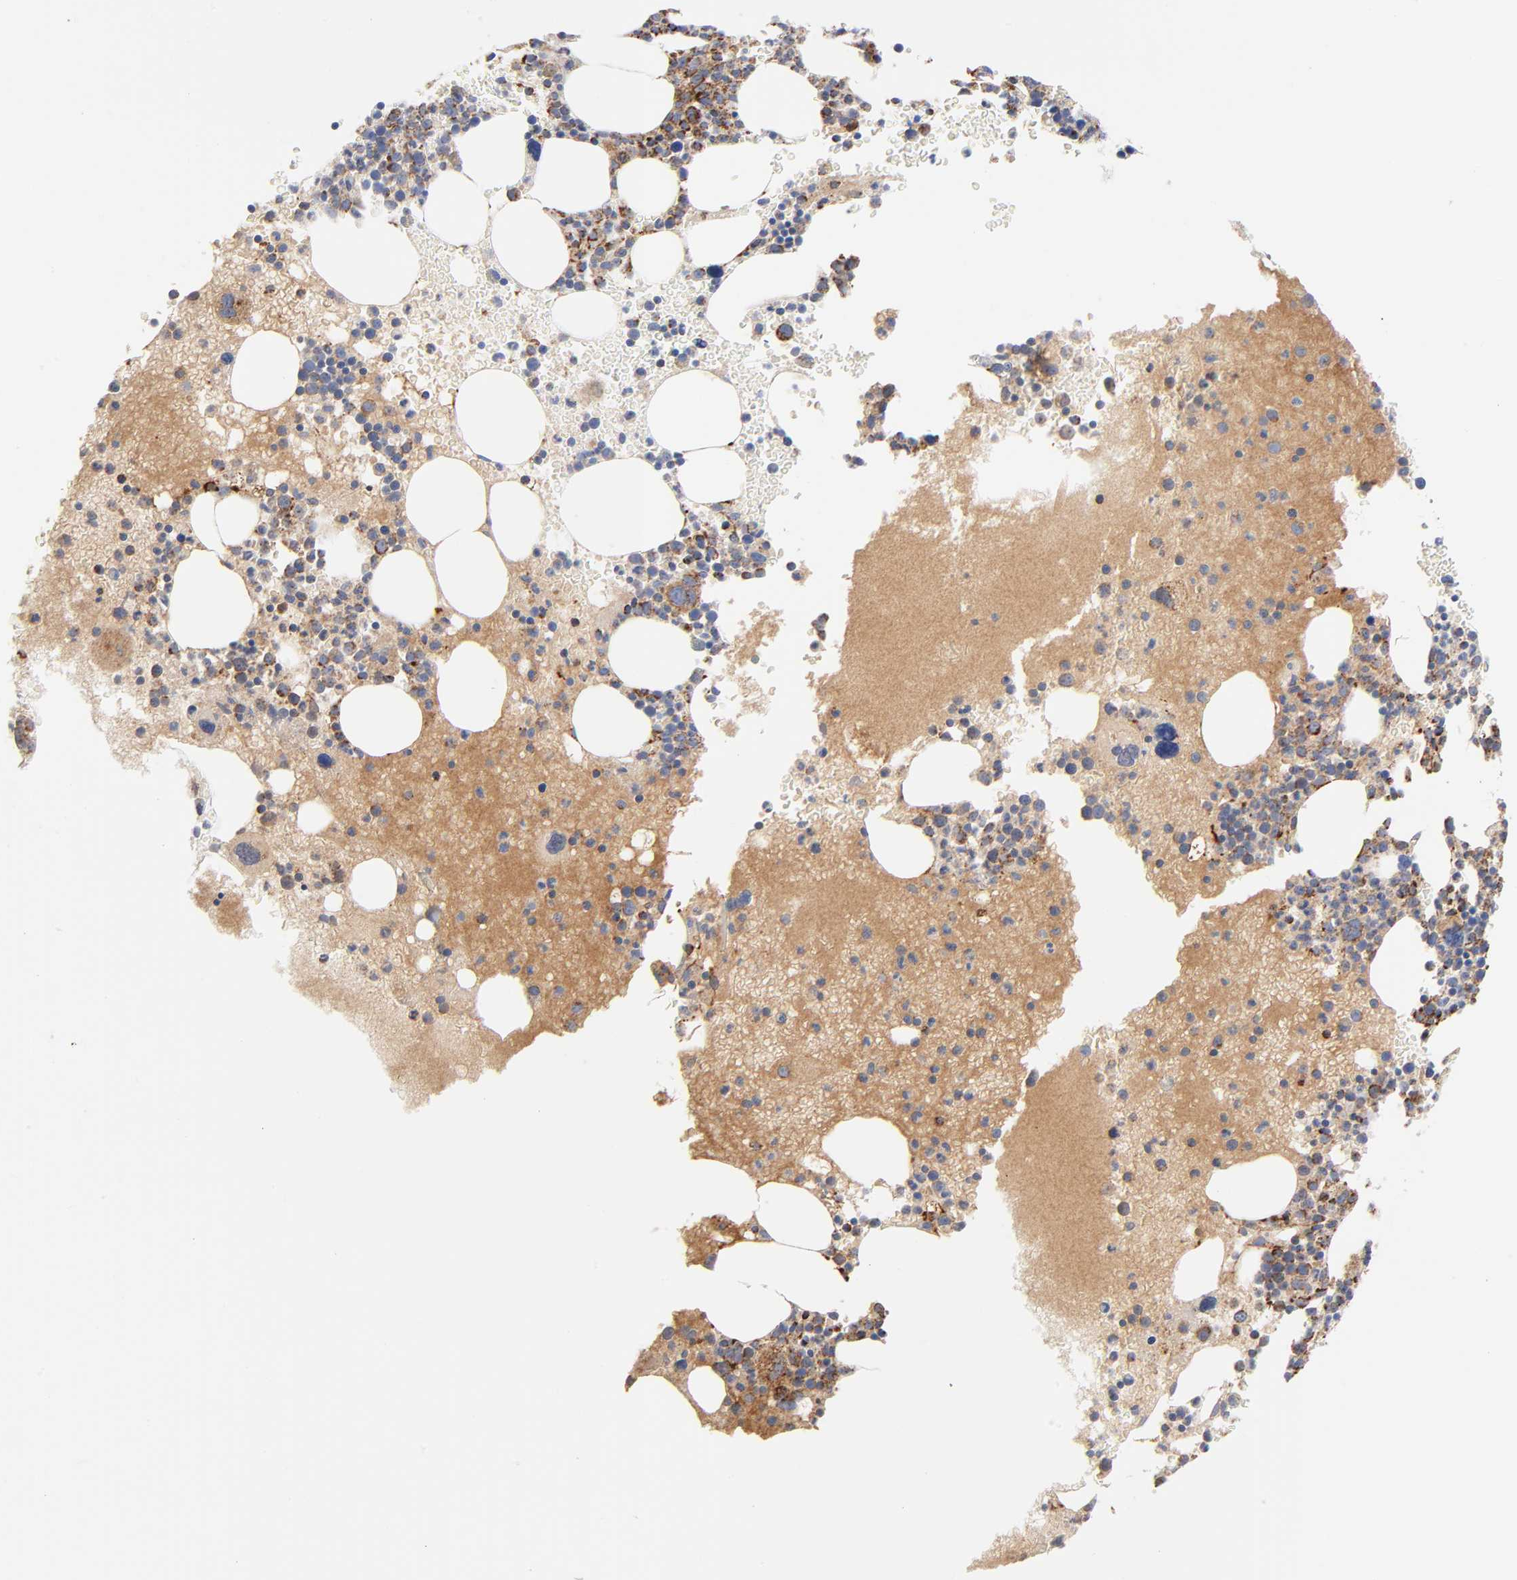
{"staining": {"intensity": "strong", "quantity": "25%-75%", "location": "cytoplasmic/membranous"}, "tissue": "bone marrow", "cell_type": "Hematopoietic cells", "image_type": "normal", "snomed": [{"axis": "morphology", "description": "Normal tissue, NOS"}, {"axis": "topography", "description": "Bone marrow"}], "caption": "A histopathology image showing strong cytoplasmic/membranous staining in approximately 25%-75% of hematopoietic cells in benign bone marrow, as visualized by brown immunohistochemical staining.", "gene": "DIABLO", "patient": {"sex": "male", "age": 68}}